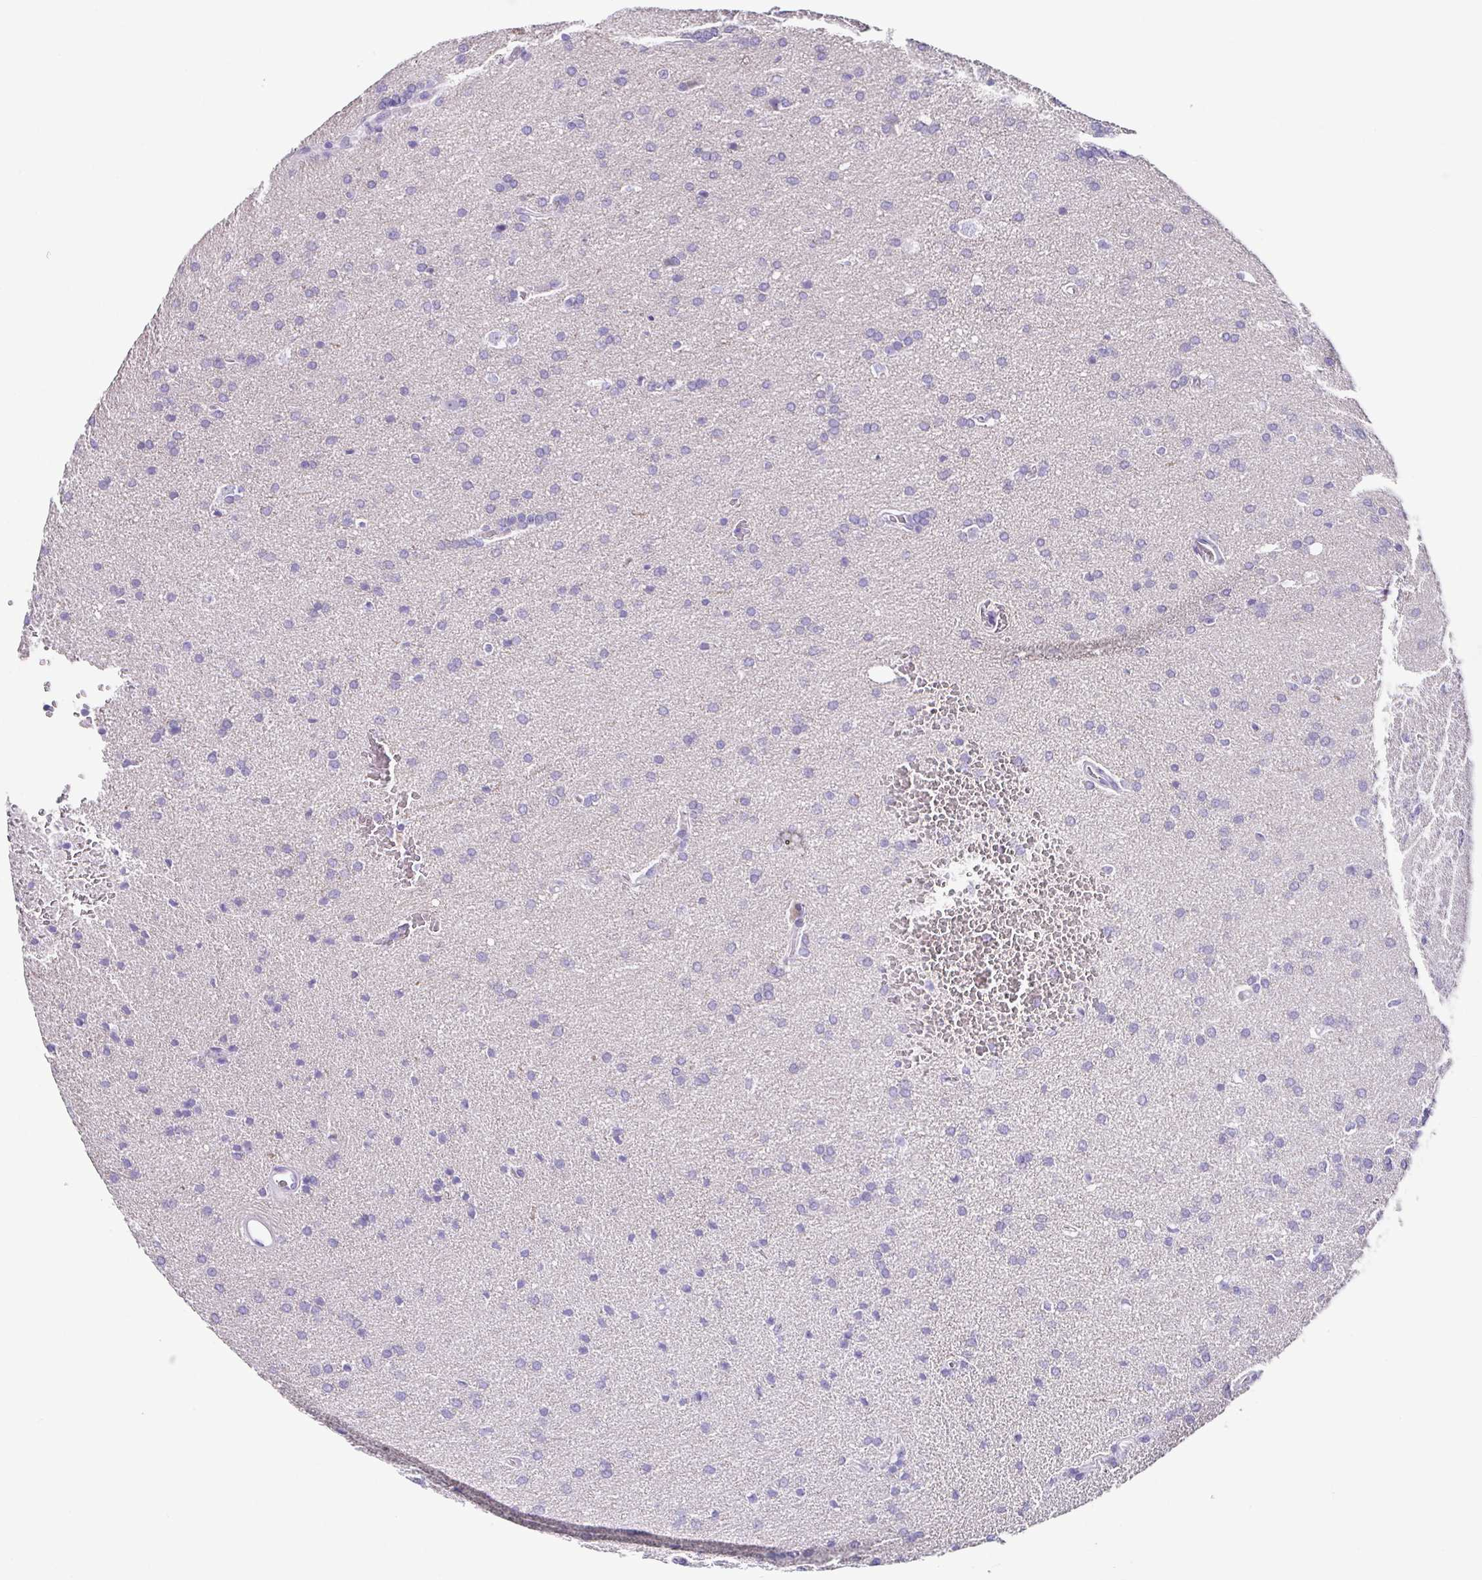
{"staining": {"intensity": "negative", "quantity": "none", "location": "none"}, "tissue": "glioma", "cell_type": "Tumor cells", "image_type": "cancer", "snomed": [{"axis": "morphology", "description": "Glioma, malignant, Low grade"}, {"axis": "topography", "description": "Brain"}], "caption": "There is no significant expression in tumor cells of glioma.", "gene": "TNNT2", "patient": {"sex": "female", "age": 34}}